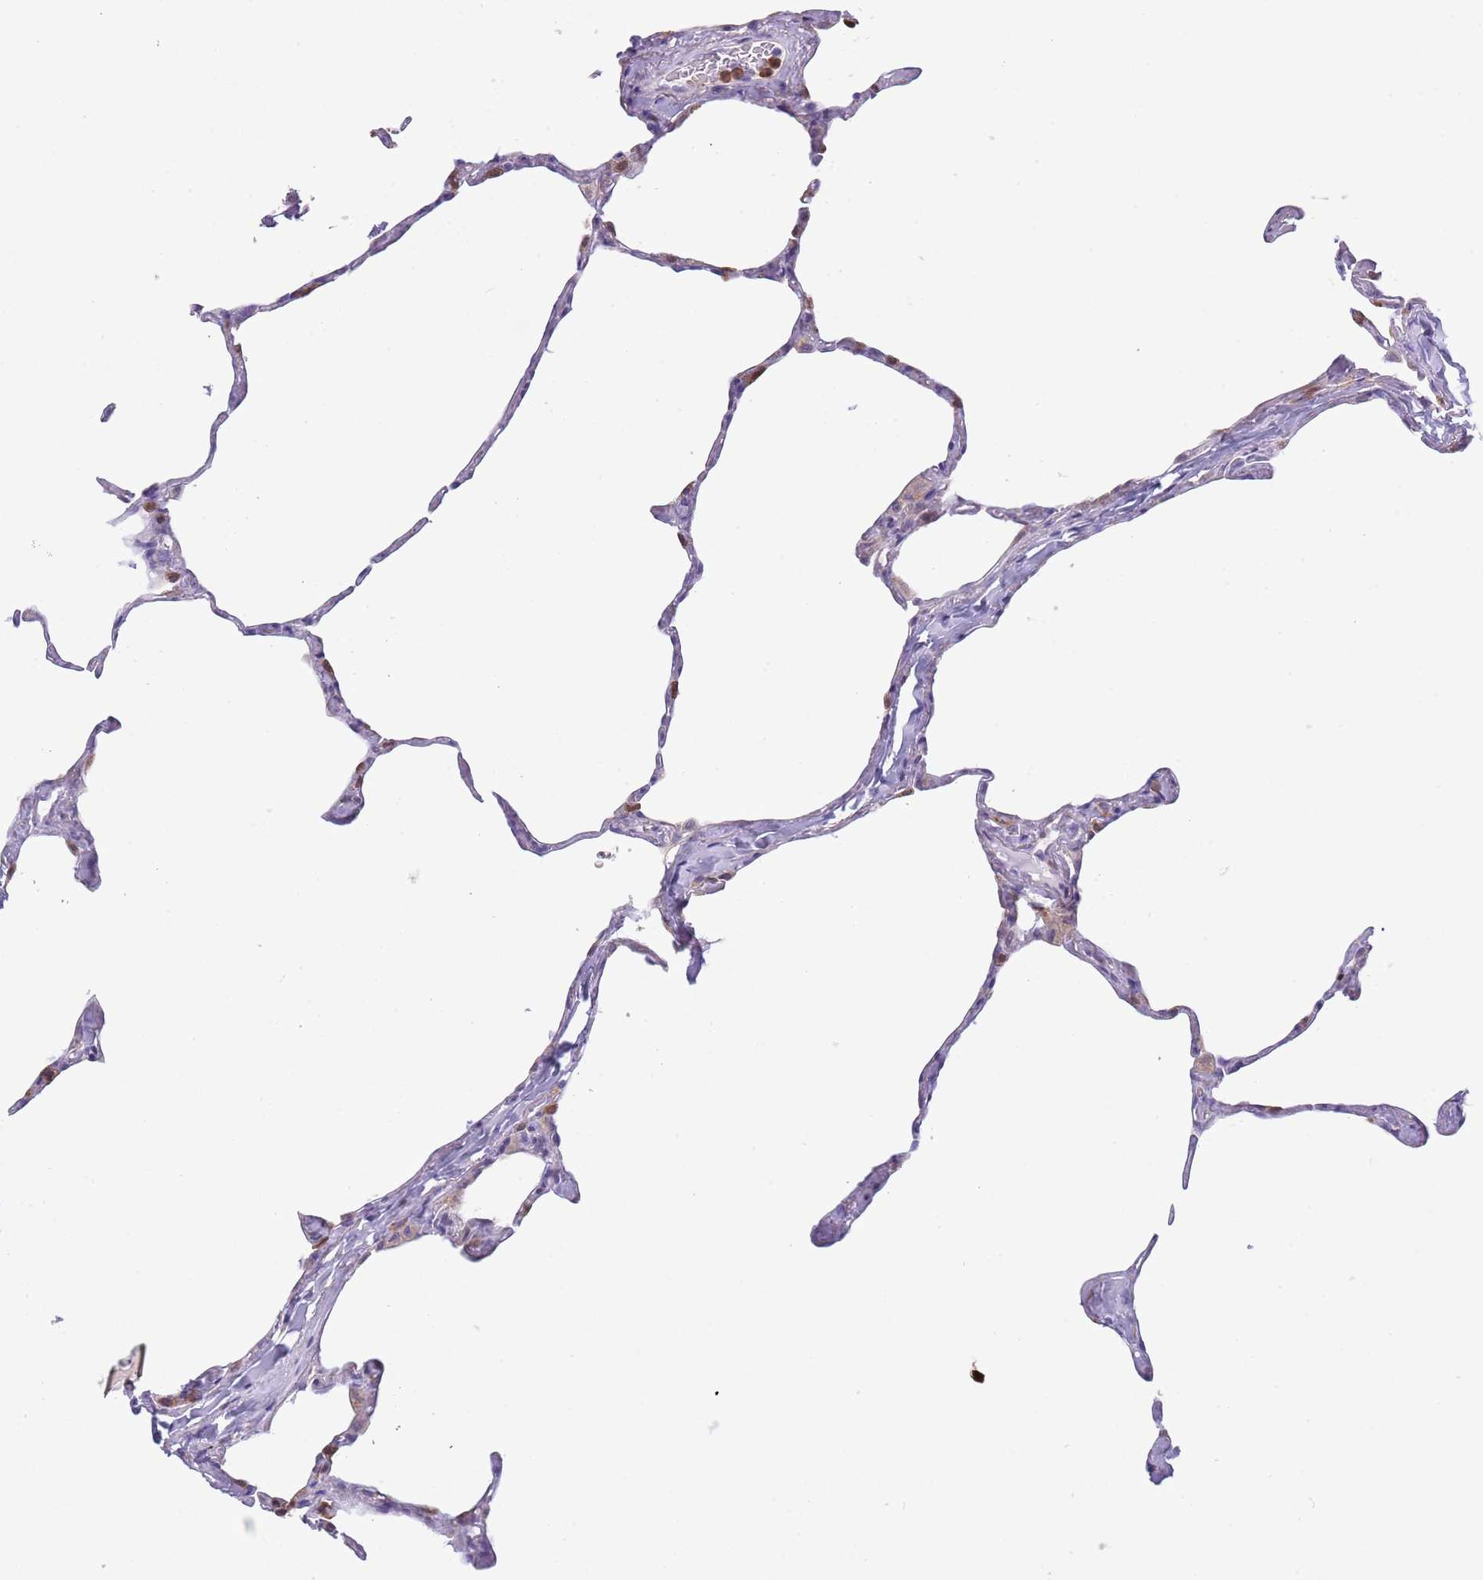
{"staining": {"intensity": "negative", "quantity": "none", "location": "none"}, "tissue": "lung", "cell_type": "Alveolar cells", "image_type": "normal", "snomed": [{"axis": "morphology", "description": "Normal tissue, NOS"}, {"axis": "topography", "description": "Lung"}], "caption": "Alveolar cells show no significant protein expression in normal lung. The staining was performed using DAB (3,3'-diaminobenzidine) to visualize the protein expression in brown, while the nuclei were stained in blue with hematoxylin (Magnification: 20x).", "gene": "ZFP2", "patient": {"sex": "male", "age": 65}}